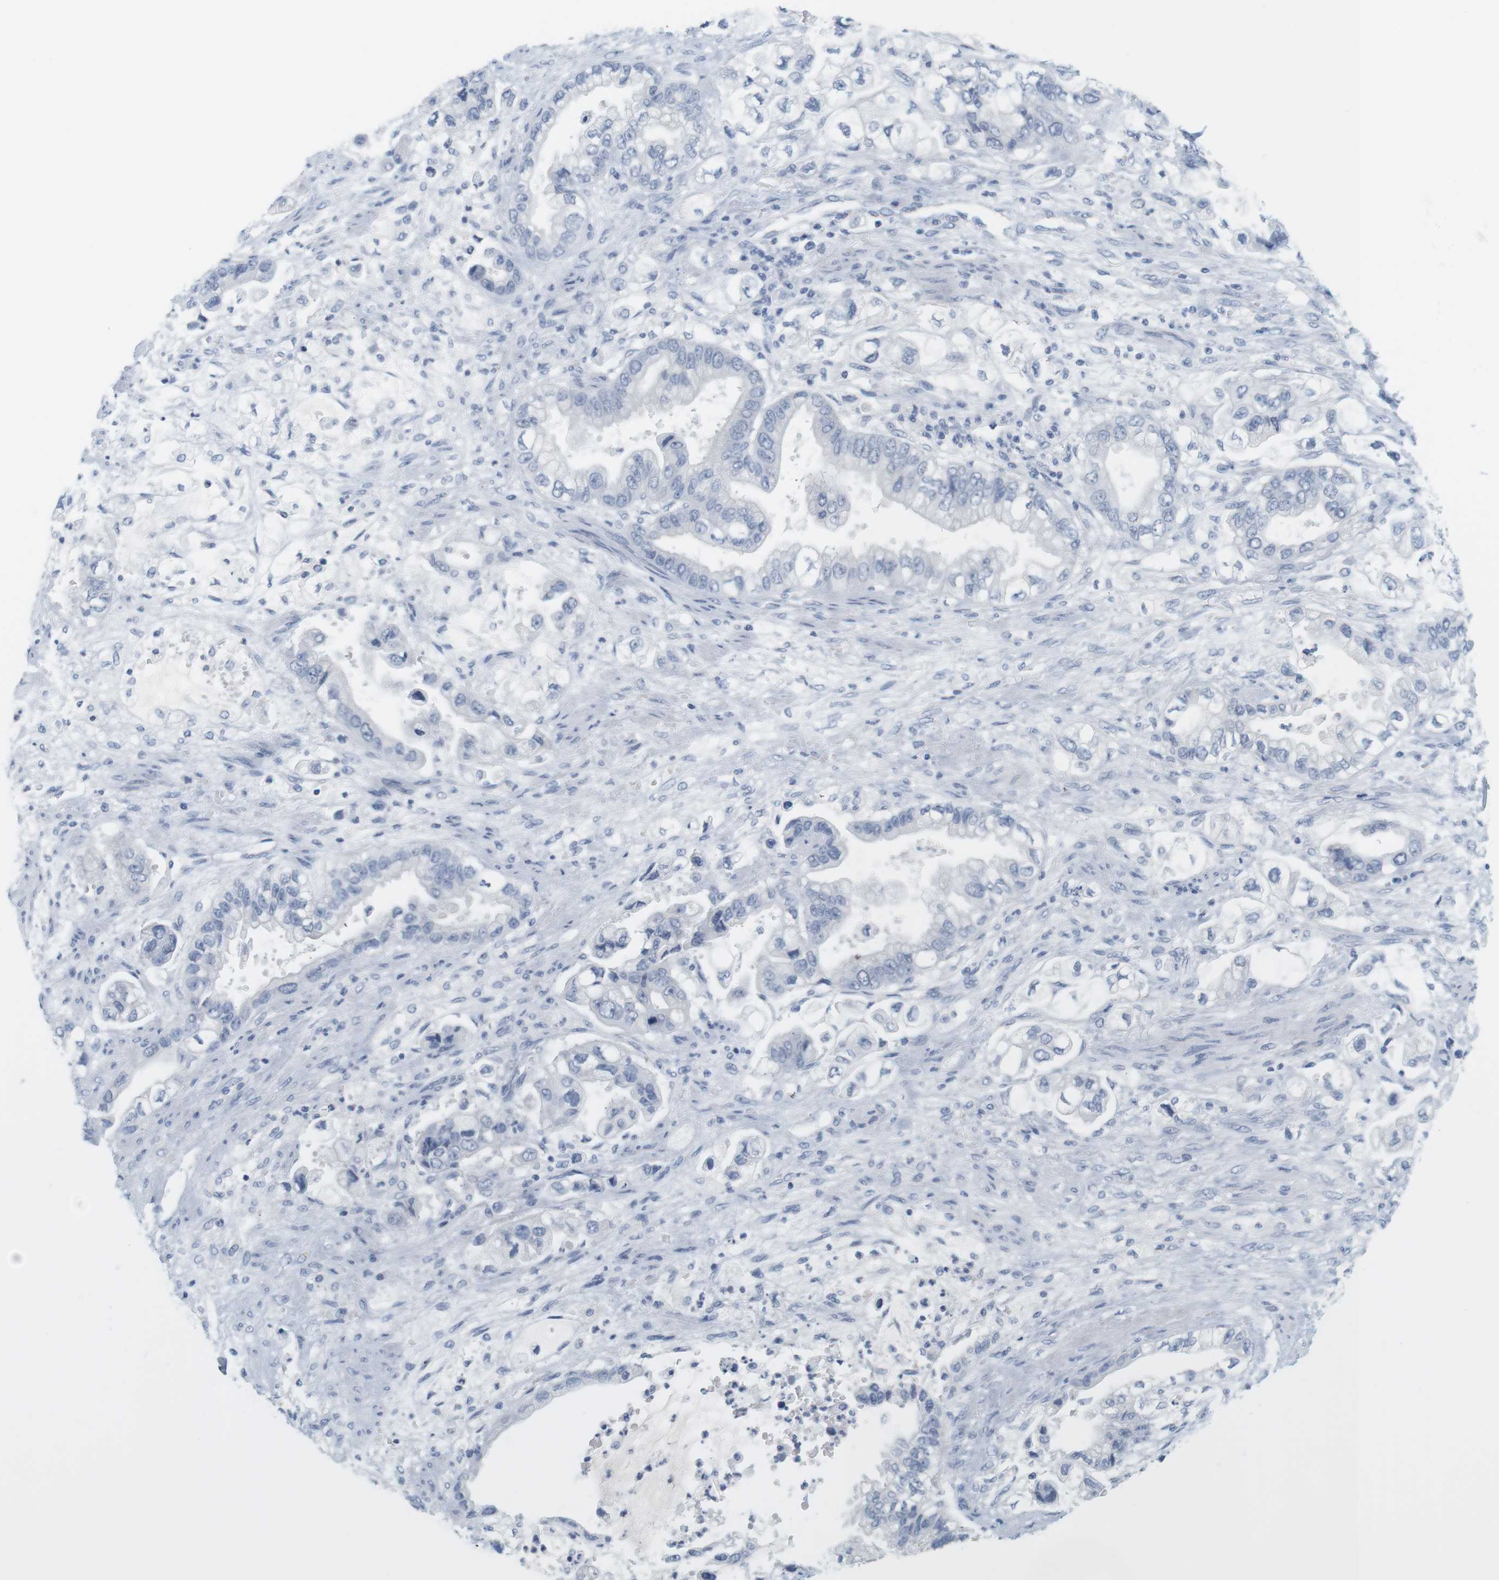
{"staining": {"intensity": "negative", "quantity": "none", "location": "none"}, "tissue": "stomach cancer", "cell_type": "Tumor cells", "image_type": "cancer", "snomed": [{"axis": "morphology", "description": "Normal tissue, NOS"}, {"axis": "morphology", "description": "Adenocarcinoma, NOS"}, {"axis": "topography", "description": "Stomach"}], "caption": "DAB (3,3'-diaminobenzidine) immunohistochemical staining of human adenocarcinoma (stomach) demonstrates no significant positivity in tumor cells.", "gene": "OPRM1", "patient": {"sex": "male", "age": 62}}